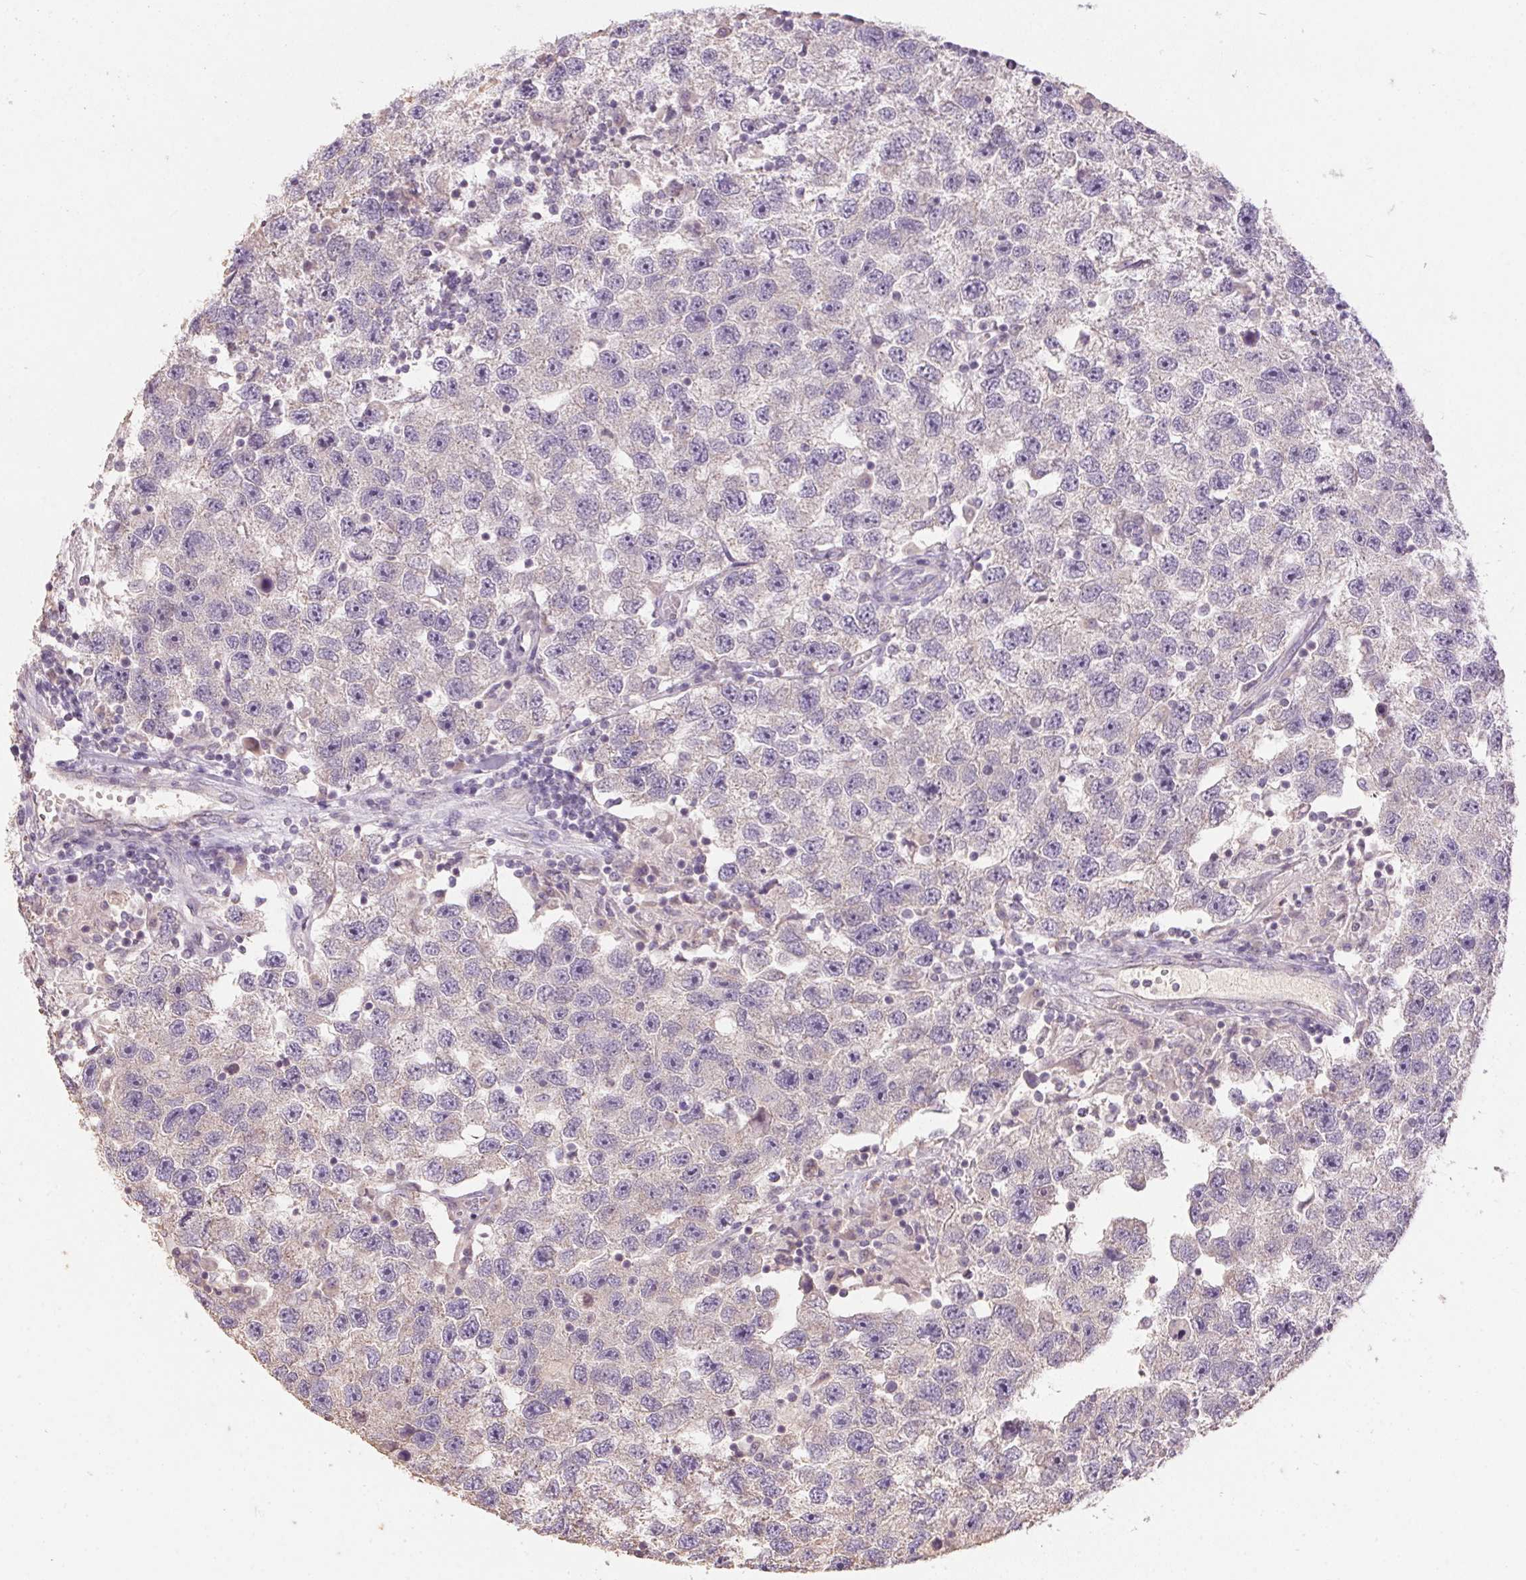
{"staining": {"intensity": "negative", "quantity": "none", "location": "none"}, "tissue": "testis cancer", "cell_type": "Tumor cells", "image_type": "cancer", "snomed": [{"axis": "morphology", "description": "Seminoma, NOS"}, {"axis": "topography", "description": "Testis"}], "caption": "Tumor cells show no significant staining in testis cancer (seminoma).", "gene": "SPACA9", "patient": {"sex": "male", "age": 26}}